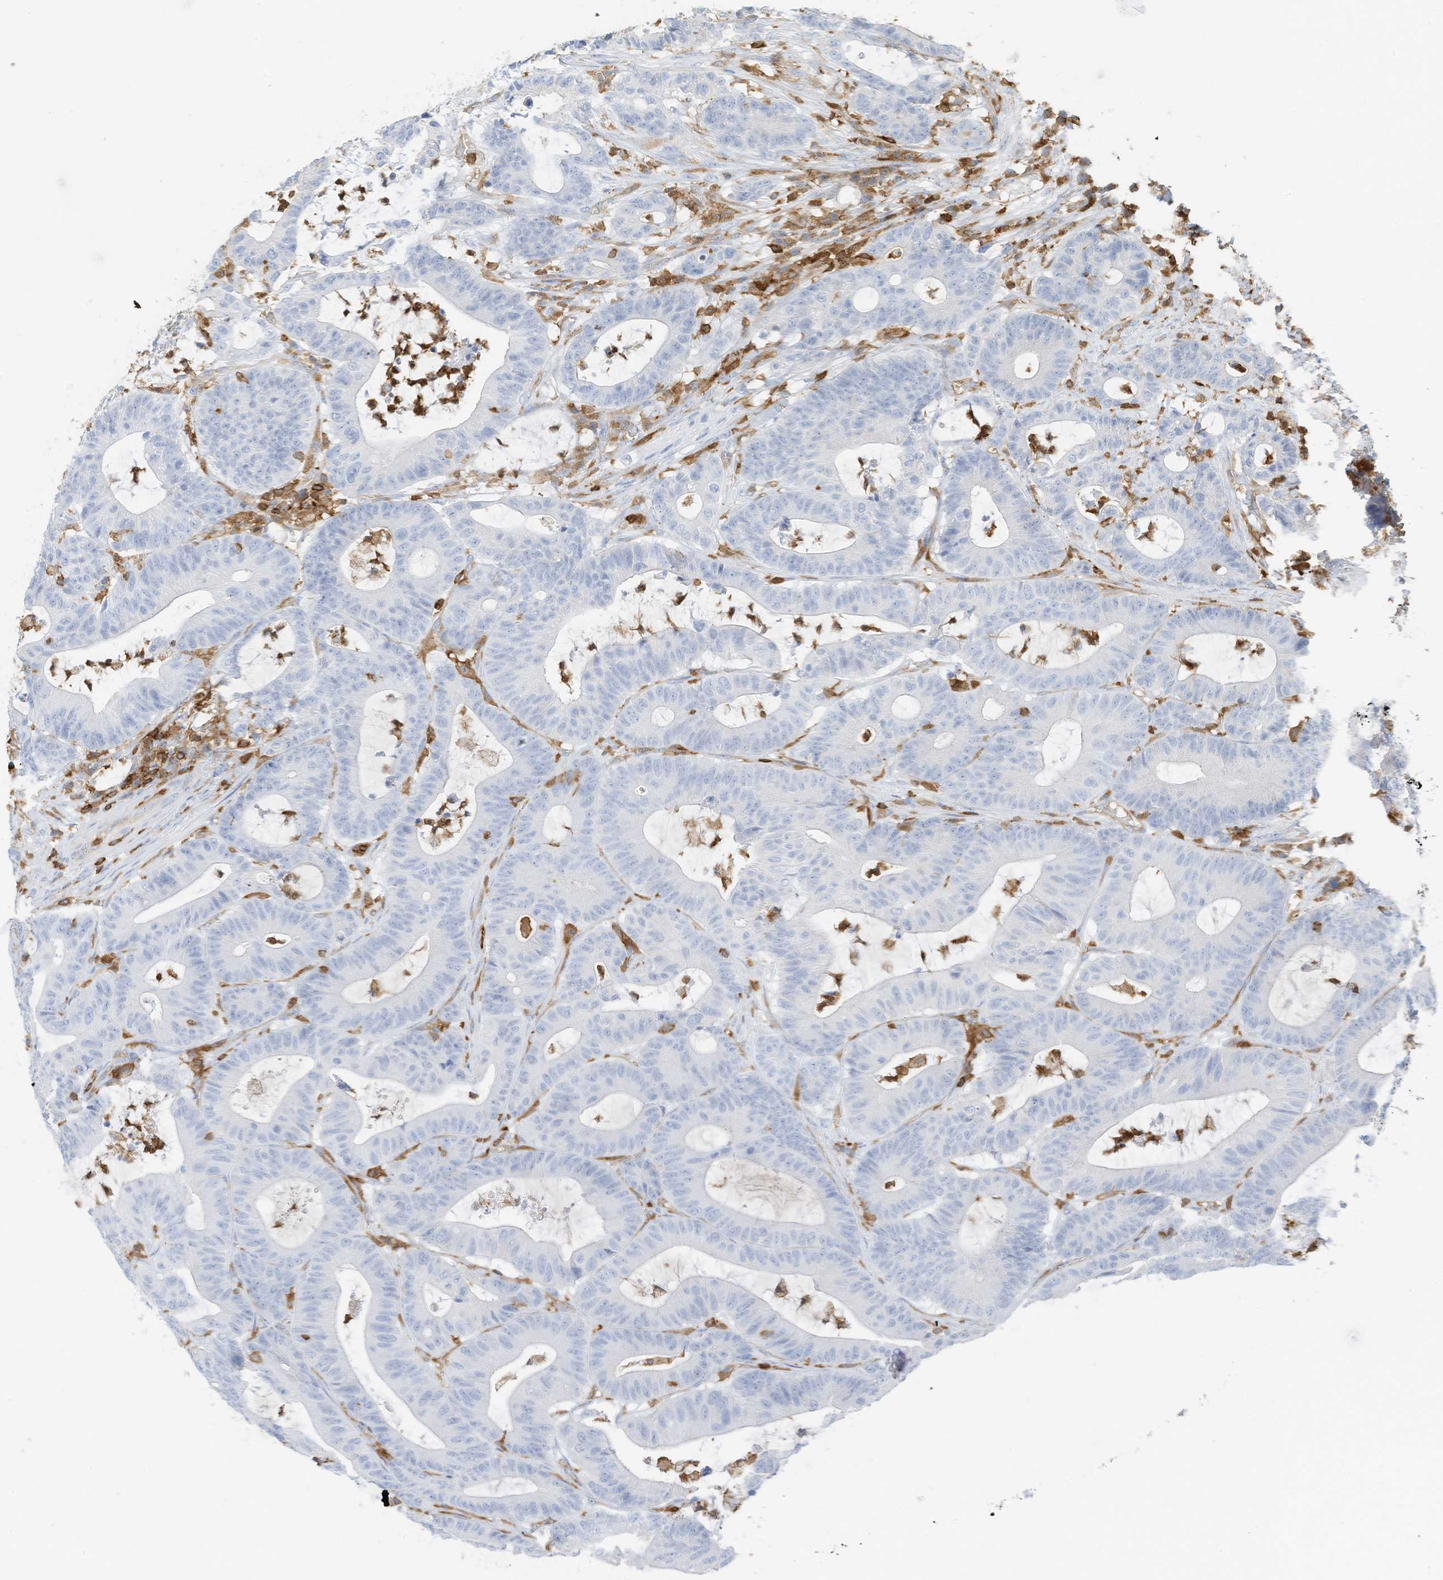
{"staining": {"intensity": "negative", "quantity": "none", "location": "none"}, "tissue": "colorectal cancer", "cell_type": "Tumor cells", "image_type": "cancer", "snomed": [{"axis": "morphology", "description": "Adenocarcinoma, NOS"}, {"axis": "topography", "description": "Colon"}], "caption": "Immunohistochemistry of human adenocarcinoma (colorectal) shows no expression in tumor cells.", "gene": "ARHGAP25", "patient": {"sex": "female", "age": 84}}